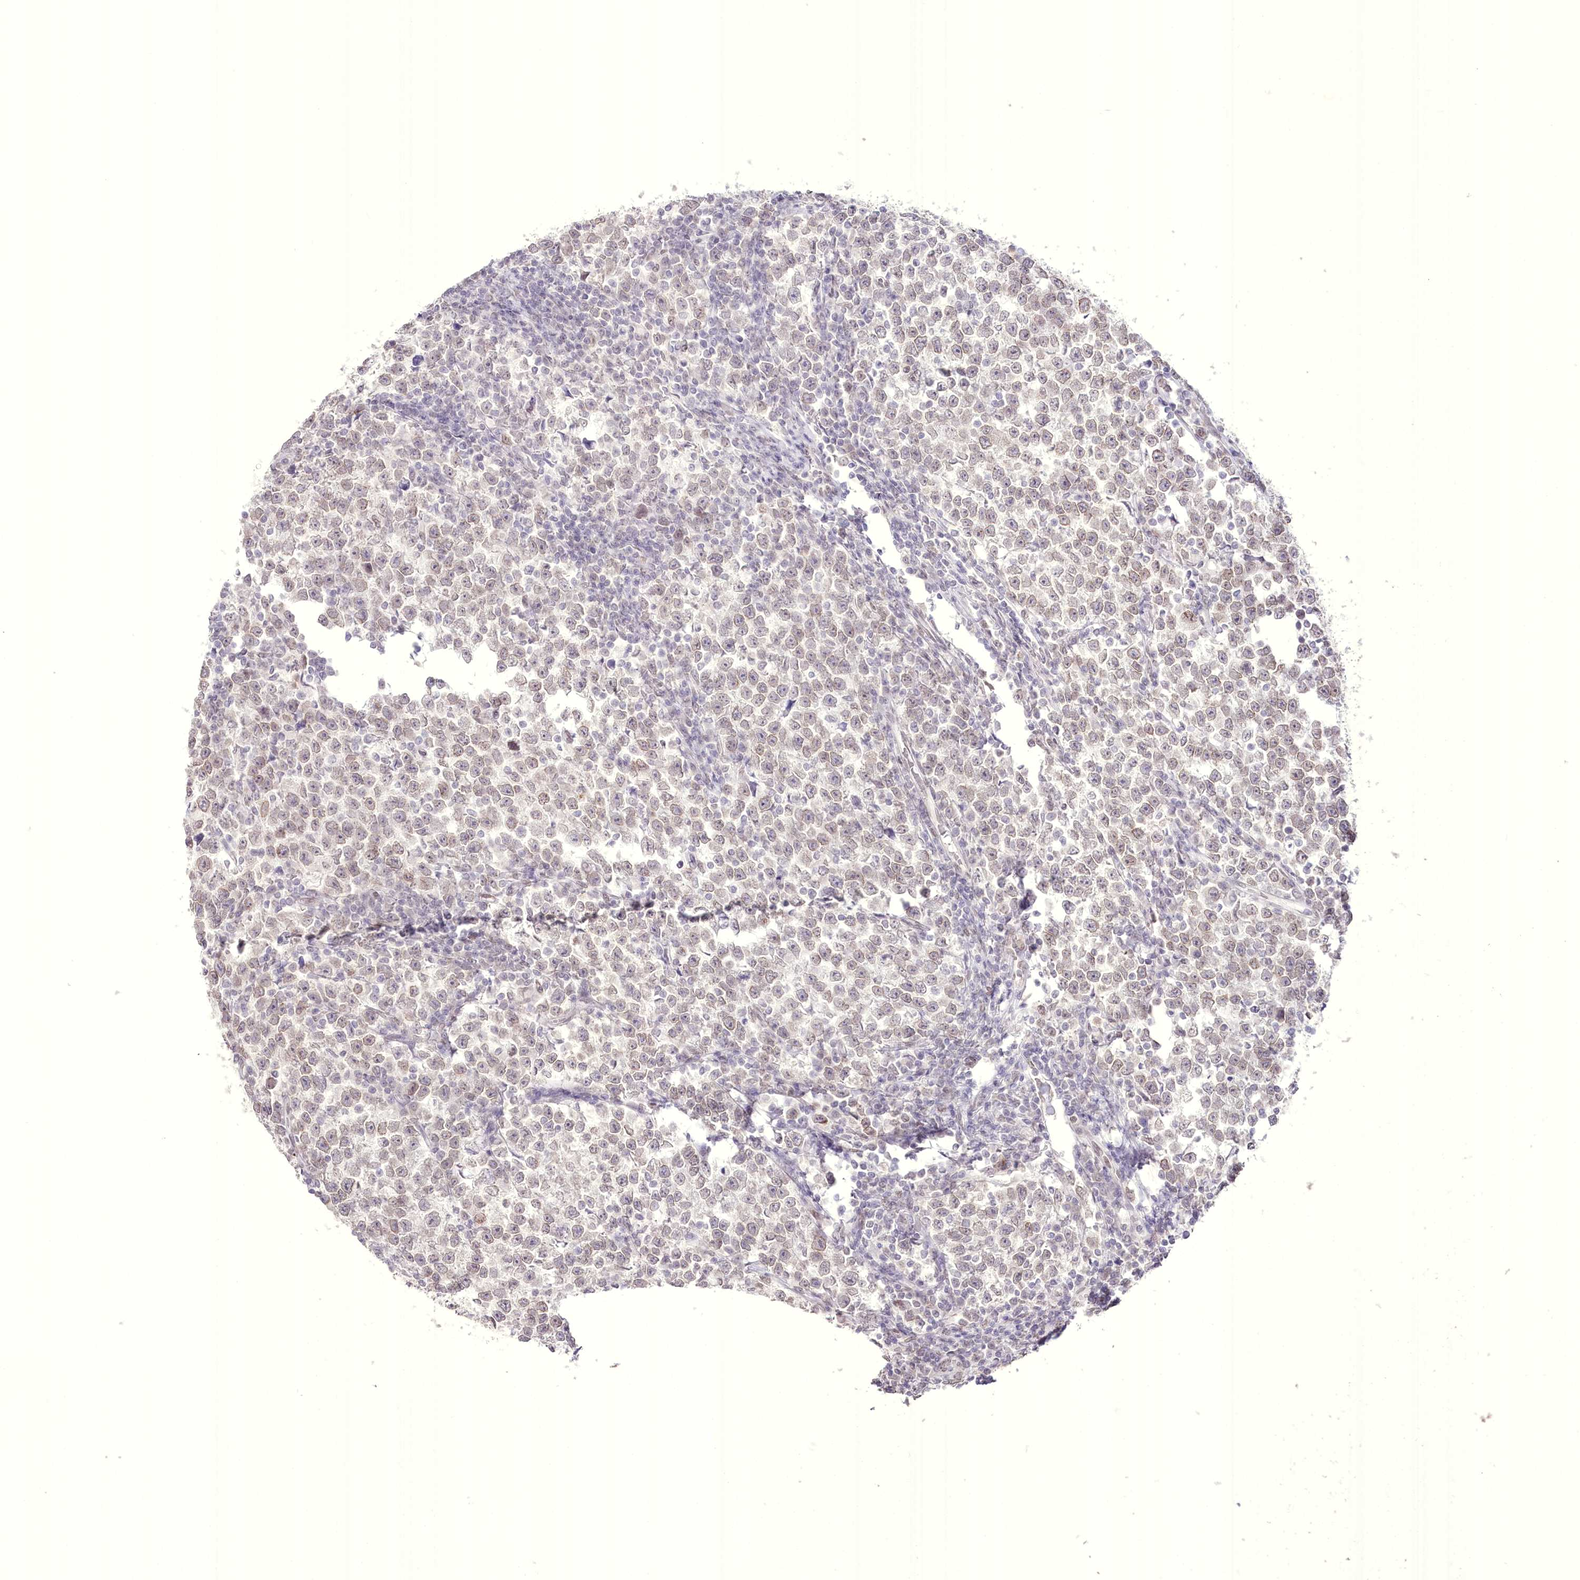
{"staining": {"intensity": "weak", "quantity": "25%-75%", "location": "cytoplasmic/membranous"}, "tissue": "testis cancer", "cell_type": "Tumor cells", "image_type": "cancer", "snomed": [{"axis": "morphology", "description": "Normal tissue, NOS"}, {"axis": "morphology", "description": "Seminoma, NOS"}, {"axis": "topography", "description": "Testis"}], "caption": "Seminoma (testis) was stained to show a protein in brown. There is low levels of weak cytoplasmic/membranous positivity in approximately 25%-75% of tumor cells. Using DAB (3,3'-diaminobenzidine) (brown) and hematoxylin (blue) stains, captured at high magnification using brightfield microscopy.", "gene": "SLC39A10", "patient": {"sex": "male", "age": 43}}